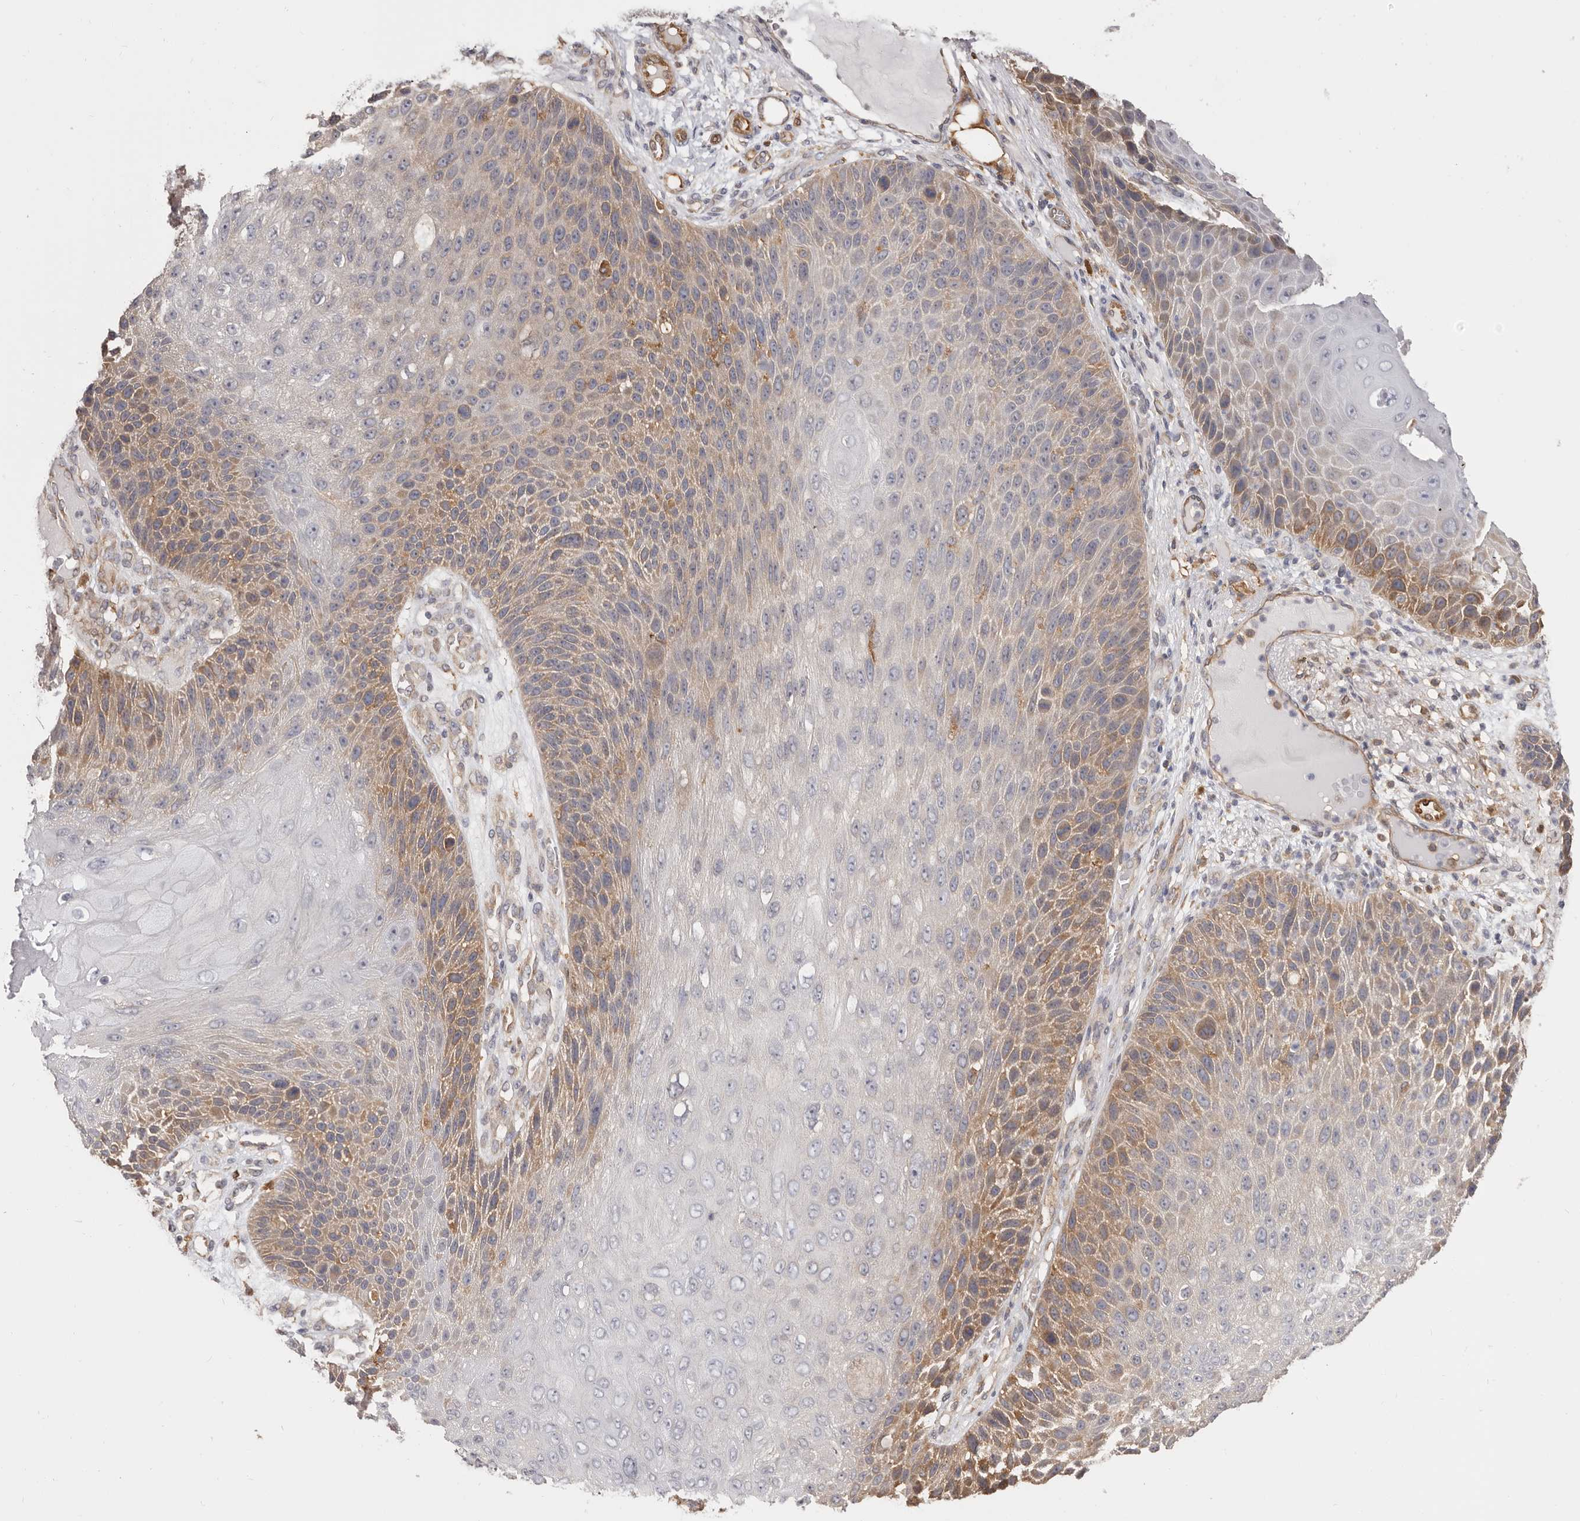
{"staining": {"intensity": "moderate", "quantity": "25%-75%", "location": "cytoplasmic/membranous"}, "tissue": "skin cancer", "cell_type": "Tumor cells", "image_type": "cancer", "snomed": [{"axis": "morphology", "description": "Squamous cell carcinoma, NOS"}, {"axis": "topography", "description": "Skin"}], "caption": "Immunohistochemistry (IHC) photomicrograph of neoplastic tissue: skin cancer (squamous cell carcinoma) stained using immunohistochemistry exhibits medium levels of moderate protein expression localized specifically in the cytoplasmic/membranous of tumor cells, appearing as a cytoplasmic/membranous brown color.", "gene": "LAP3", "patient": {"sex": "female", "age": 88}}